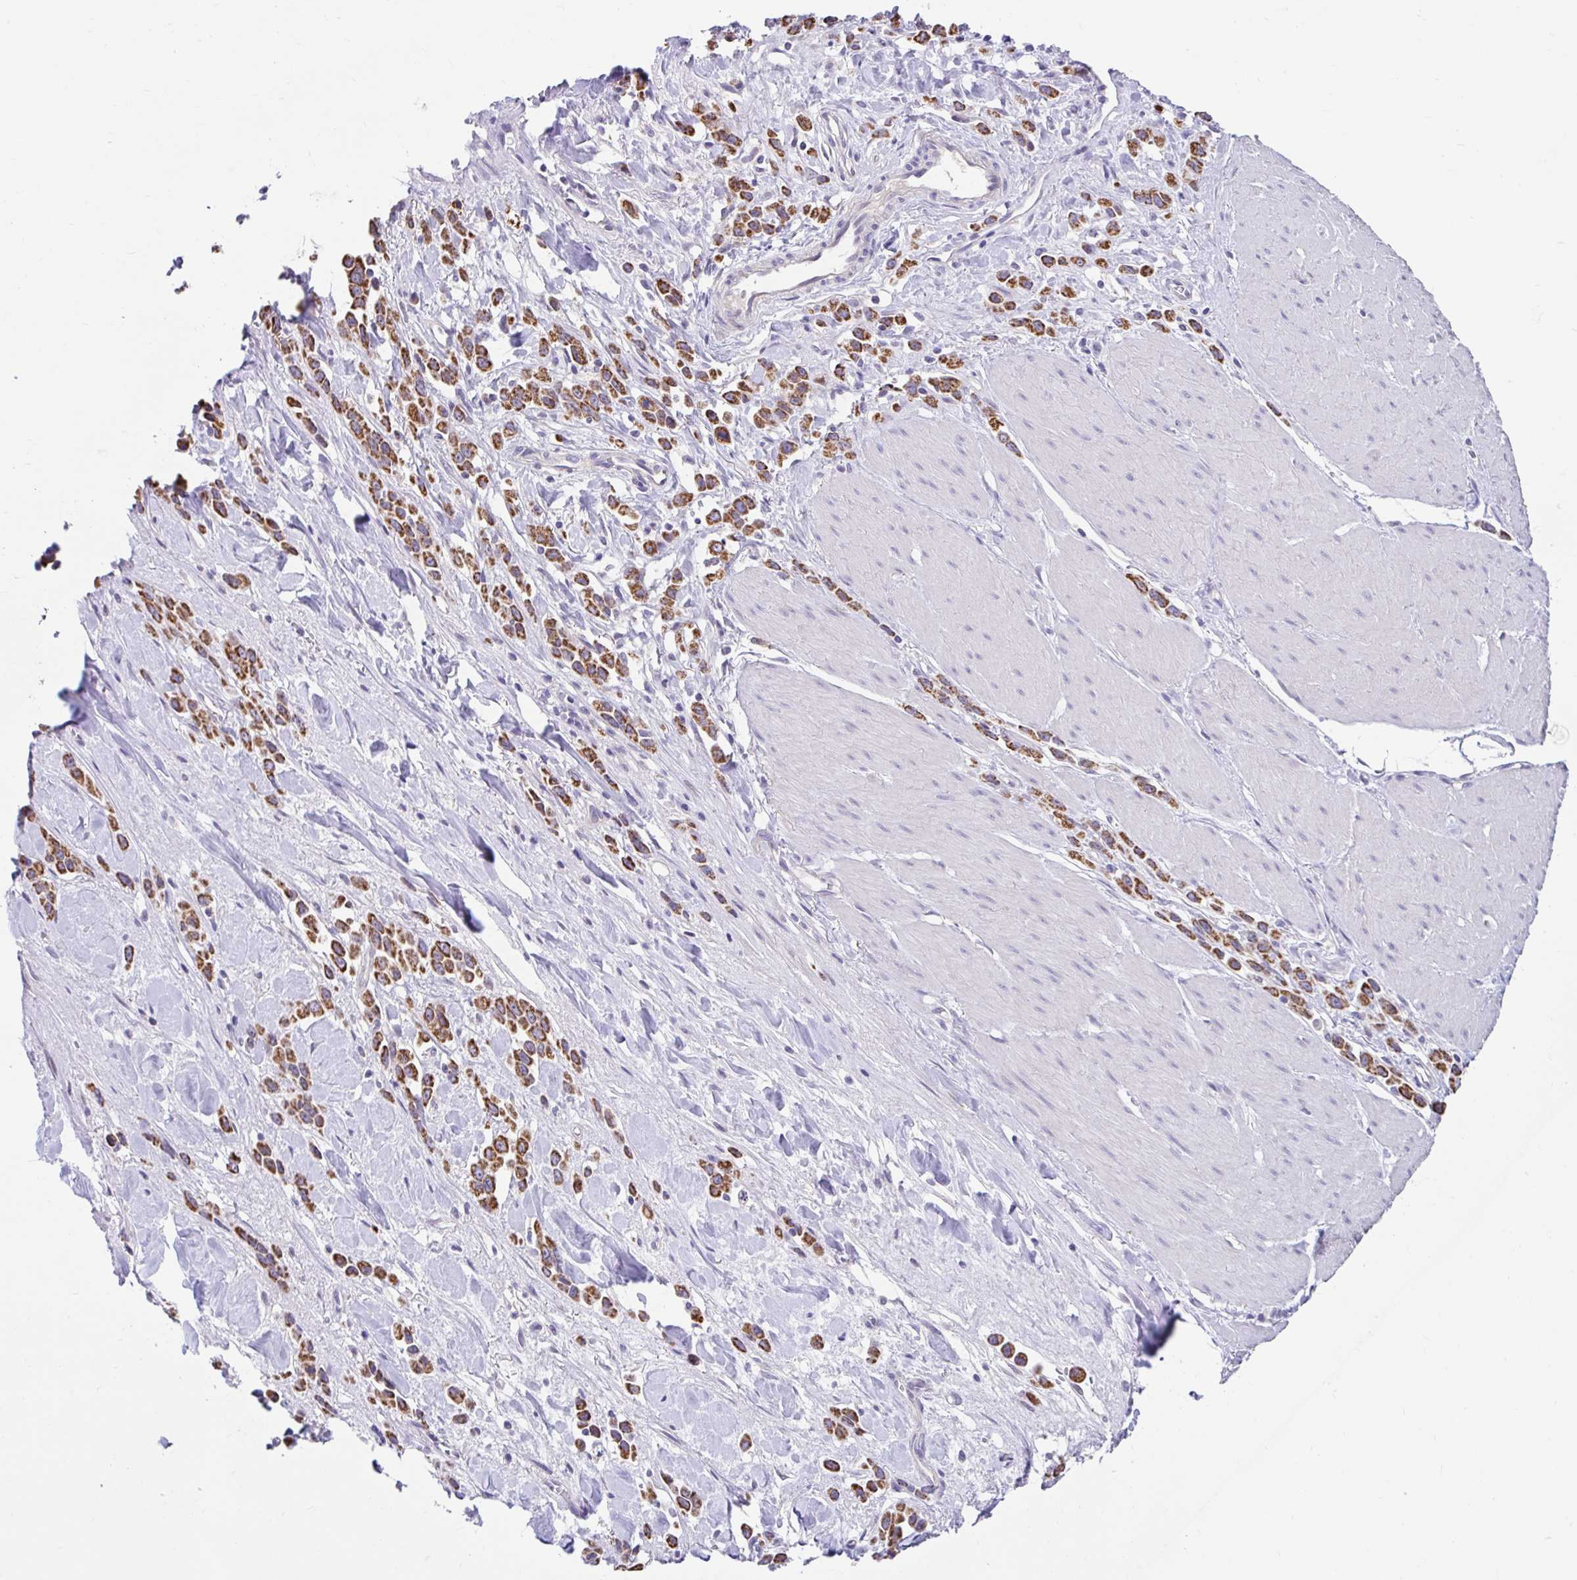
{"staining": {"intensity": "strong", "quantity": ">75%", "location": "cytoplasmic/membranous"}, "tissue": "stomach cancer", "cell_type": "Tumor cells", "image_type": "cancer", "snomed": [{"axis": "morphology", "description": "Adenocarcinoma, NOS"}, {"axis": "topography", "description": "Stomach"}], "caption": "IHC image of human stomach cancer (adenocarcinoma) stained for a protein (brown), which displays high levels of strong cytoplasmic/membranous positivity in approximately >75% of tumor cells.", "gene": "NT5C1B", "patient": {"sex": "male", "age": 47}}